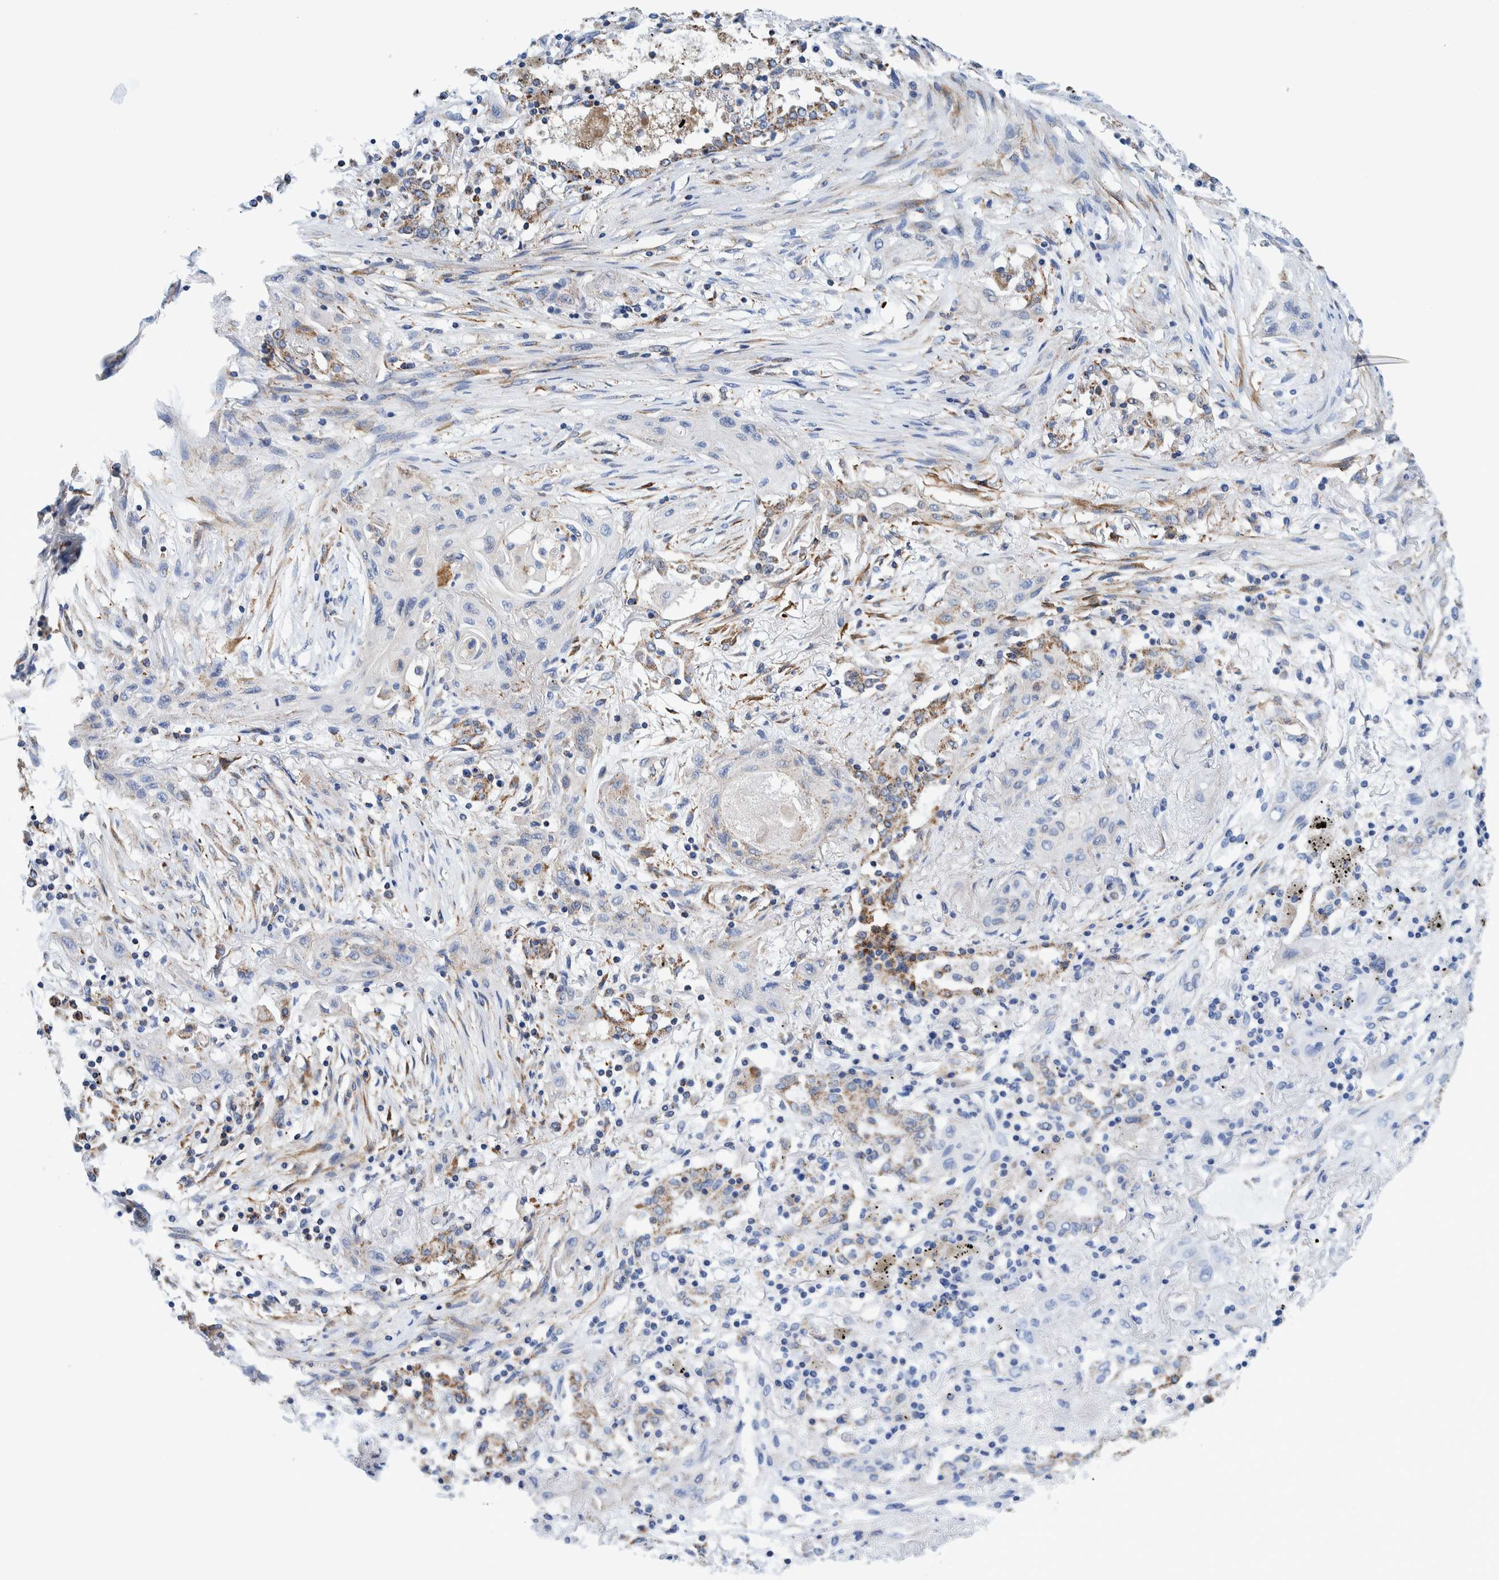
{"staining": {"intensity": "negative", "quantity": "none", "location": "none"}, "tissue": "lung cancer", "cell_type": "Tumor cells", "image_type": "cancer", "snomed": [{"axis": "morphology", "description": "Squamous cell carcinoma, NOS"}, {"axis": "topography", "description": "Lung"}], "caption": "Lung cancer was stained to show a protein in brown. There is no significant staining in tumor cells.", "gene": "BZW2", "patient": {"sex": "female", "age": 47}}